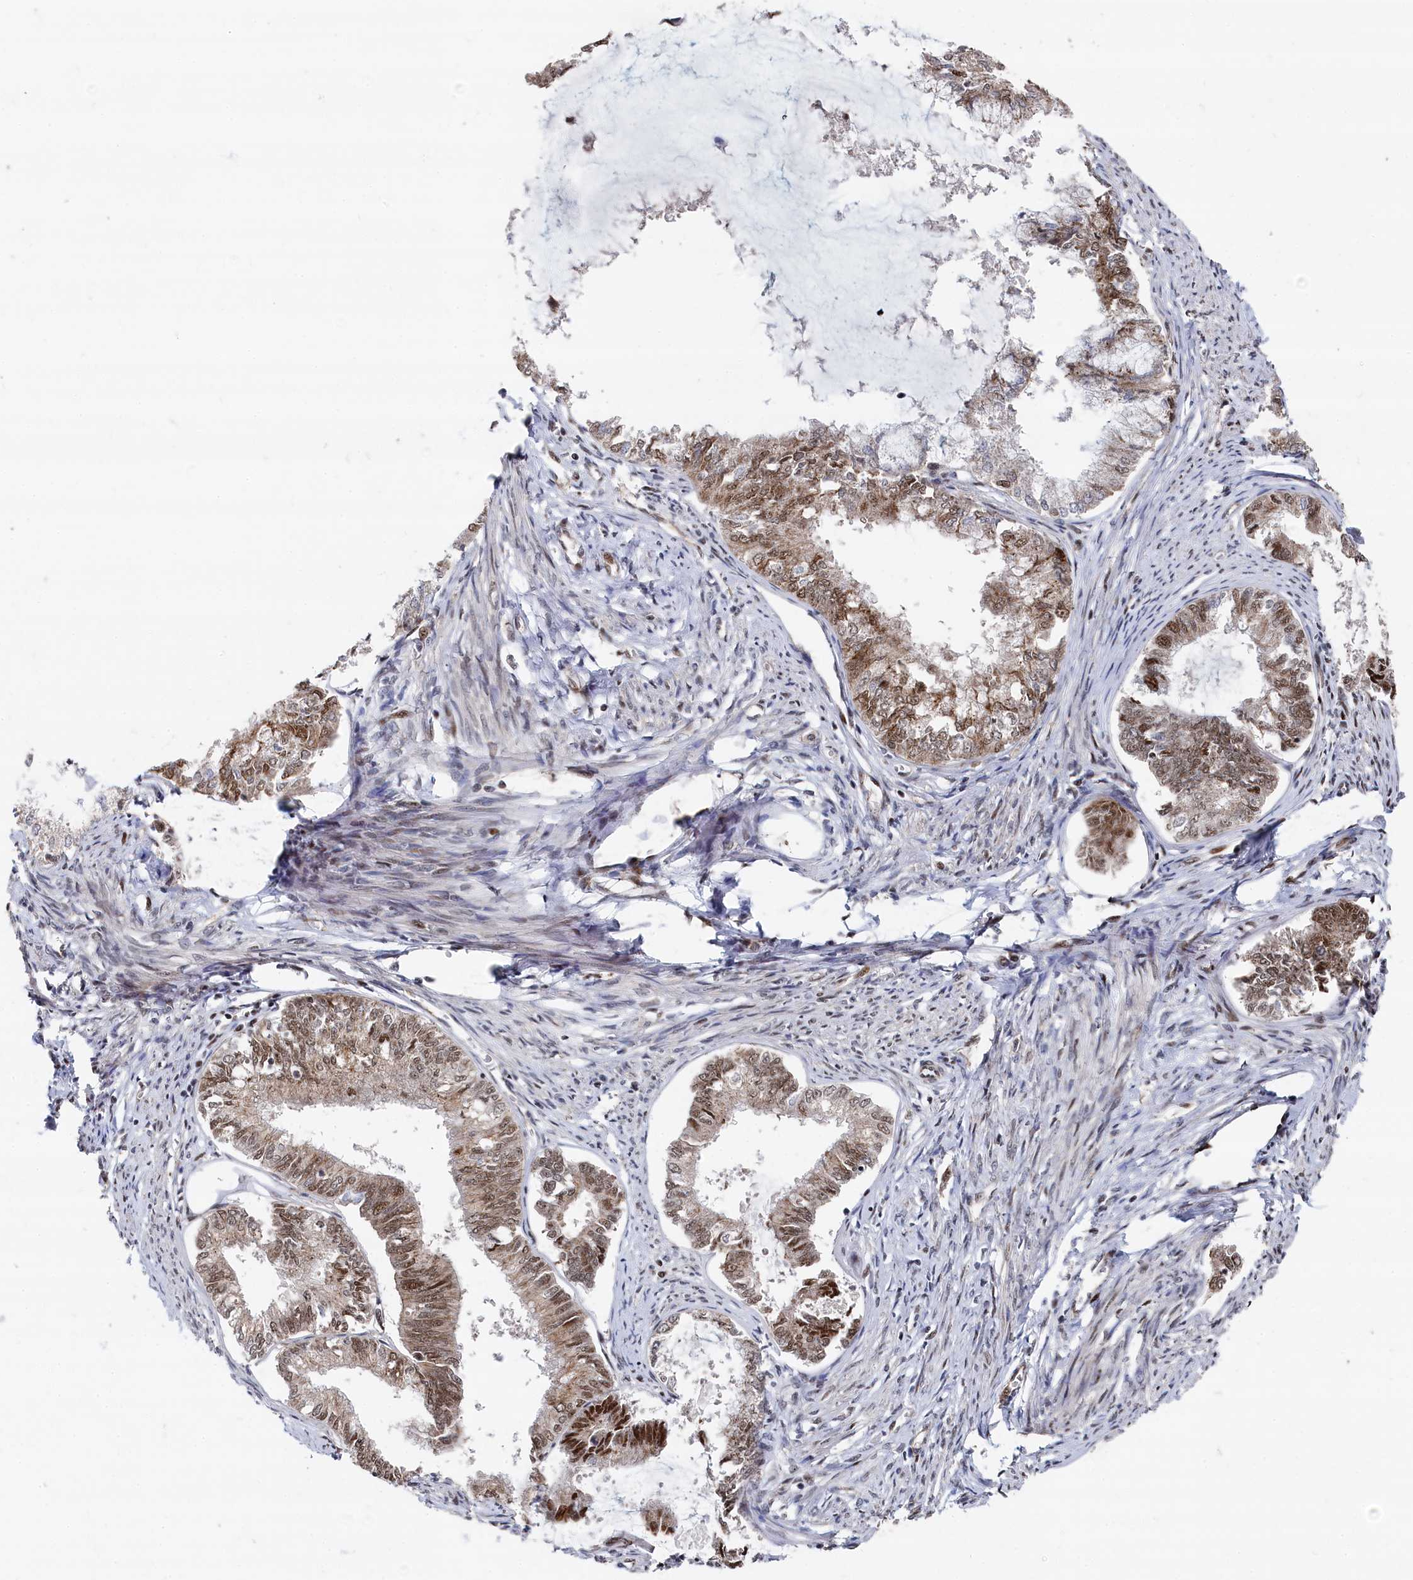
{"staining": {"intensity": "moderate", "quantity": ">75%", "location": "cytoplasmic/membranous,nuclear"}, "tissue": "endometrial cancer", "cell_type": "Tumor cells", "image_type": "cancer", "snomed": [{"axis": "morphology", "description": "Adenocarcinoma, NOS"}, {"axis": "topography", "description": "Endometrium"}], "caption": "DAB (3,3'-diaminobenzidine) immunohistochemical staining of human endometrial cancer (adenocarcinoma) displays moderate cytoplasmic/membranous and nuclear protein expression in about >75% of tumor cells. Immunohistochemistry stains the protein of interest in brown and the nuclei are stained blue.", "gene": "BUB3", "patient": {"sex": "female", "age": 86}}